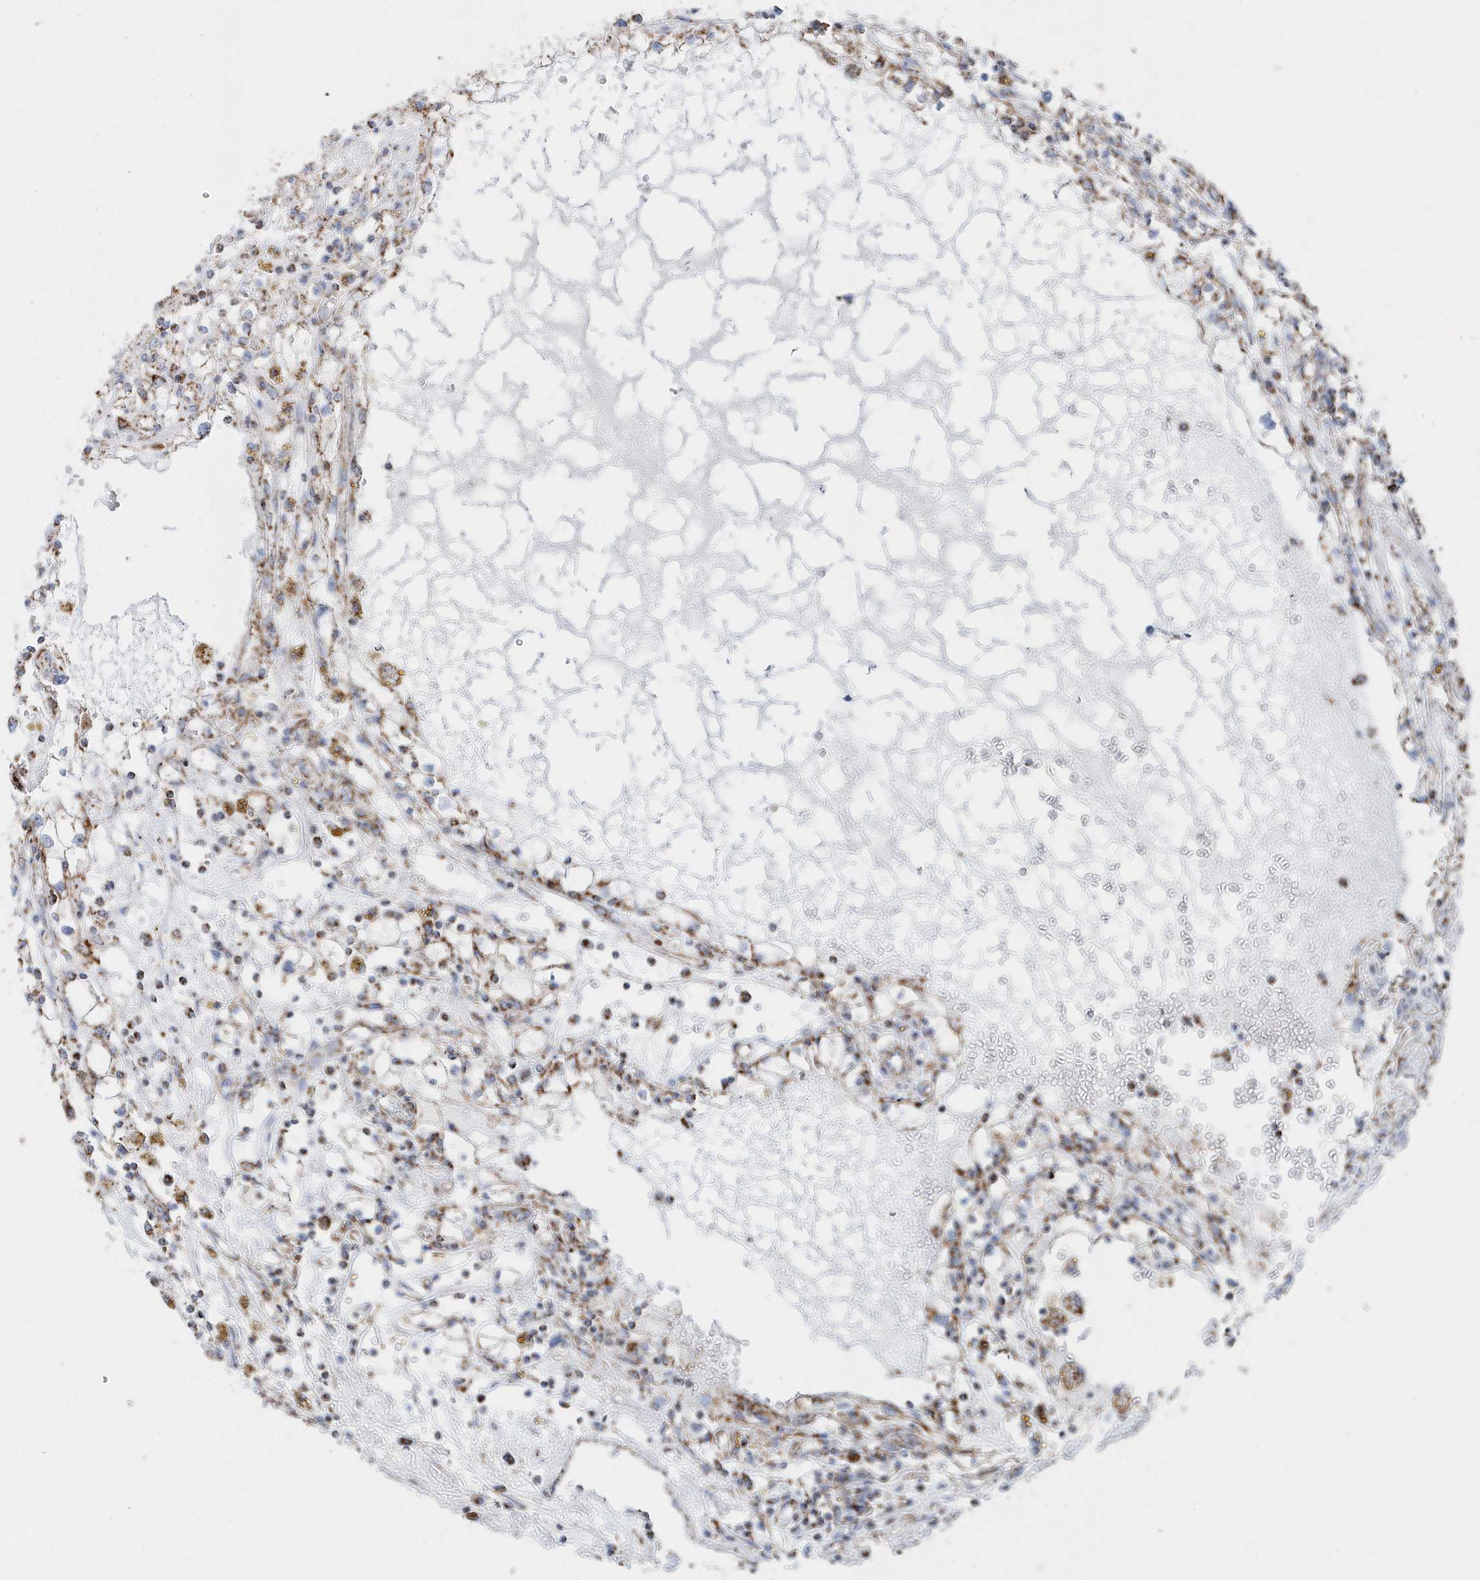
{"staining": {"intensity": "weak", "quantity": "25%-75%", "location": "cytoplasmic/membranous"}, "tissue": "renal cancer", "cell_type": "Tumor cells", "image_type": "cancer", "snomed": [{"axis": "morphology", "description": "Adenocarcinoma, NOS"}, {"axis": "topography", "description": "Kidney"}], "caption": "Immunohistochemical staining of adenocarcinoma (renal) exhibits low levels of weak cytoplasmic/membranous positivity in approximately 25%-75% of tumor cells.", "gene": "TMCO6", "patient": {"sex": "male", "age": 56}}